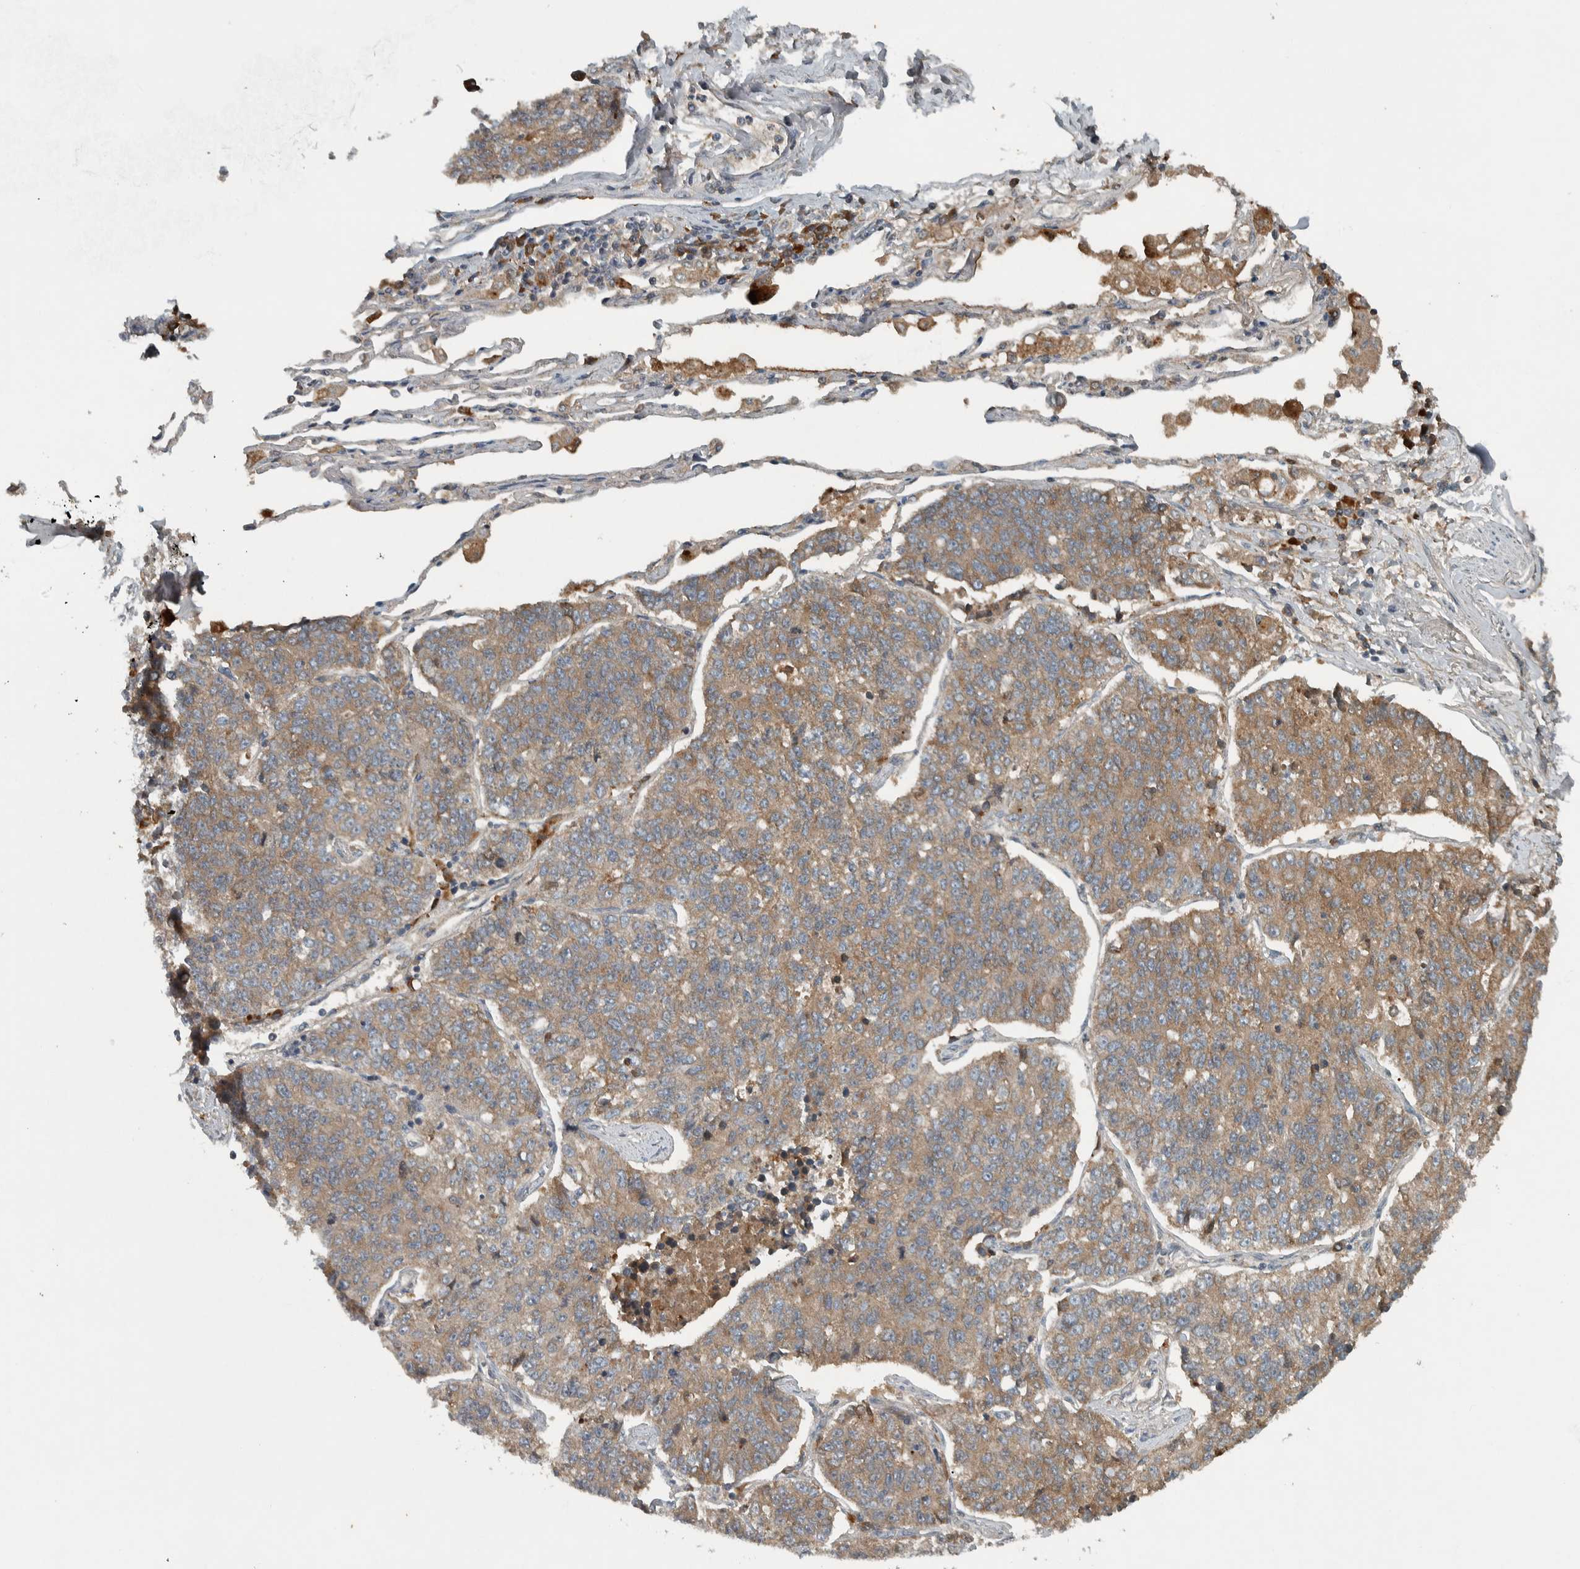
{"staining": {"intensity": "moderate", "quantity": ">75%", "location": "cytoplasmic/membranous"}, "tissue": "lung cancer", "cell_type": "Tumor cells", "image_type": "cancer", "snomed": [{"axis": "morphology", "description": "Adenocarcinoma, NOS"}, {"axis": "topography", "description": "Lung"}], "caption": "Human lung cancer (adenocarcinoma) stained with a brown dye exhibits moderate cytoplasmic/membranous positive positivity in about >75% of tumor cells.", "gene": "CLCN2", "patient": {"sex": "male", "age": 49}}